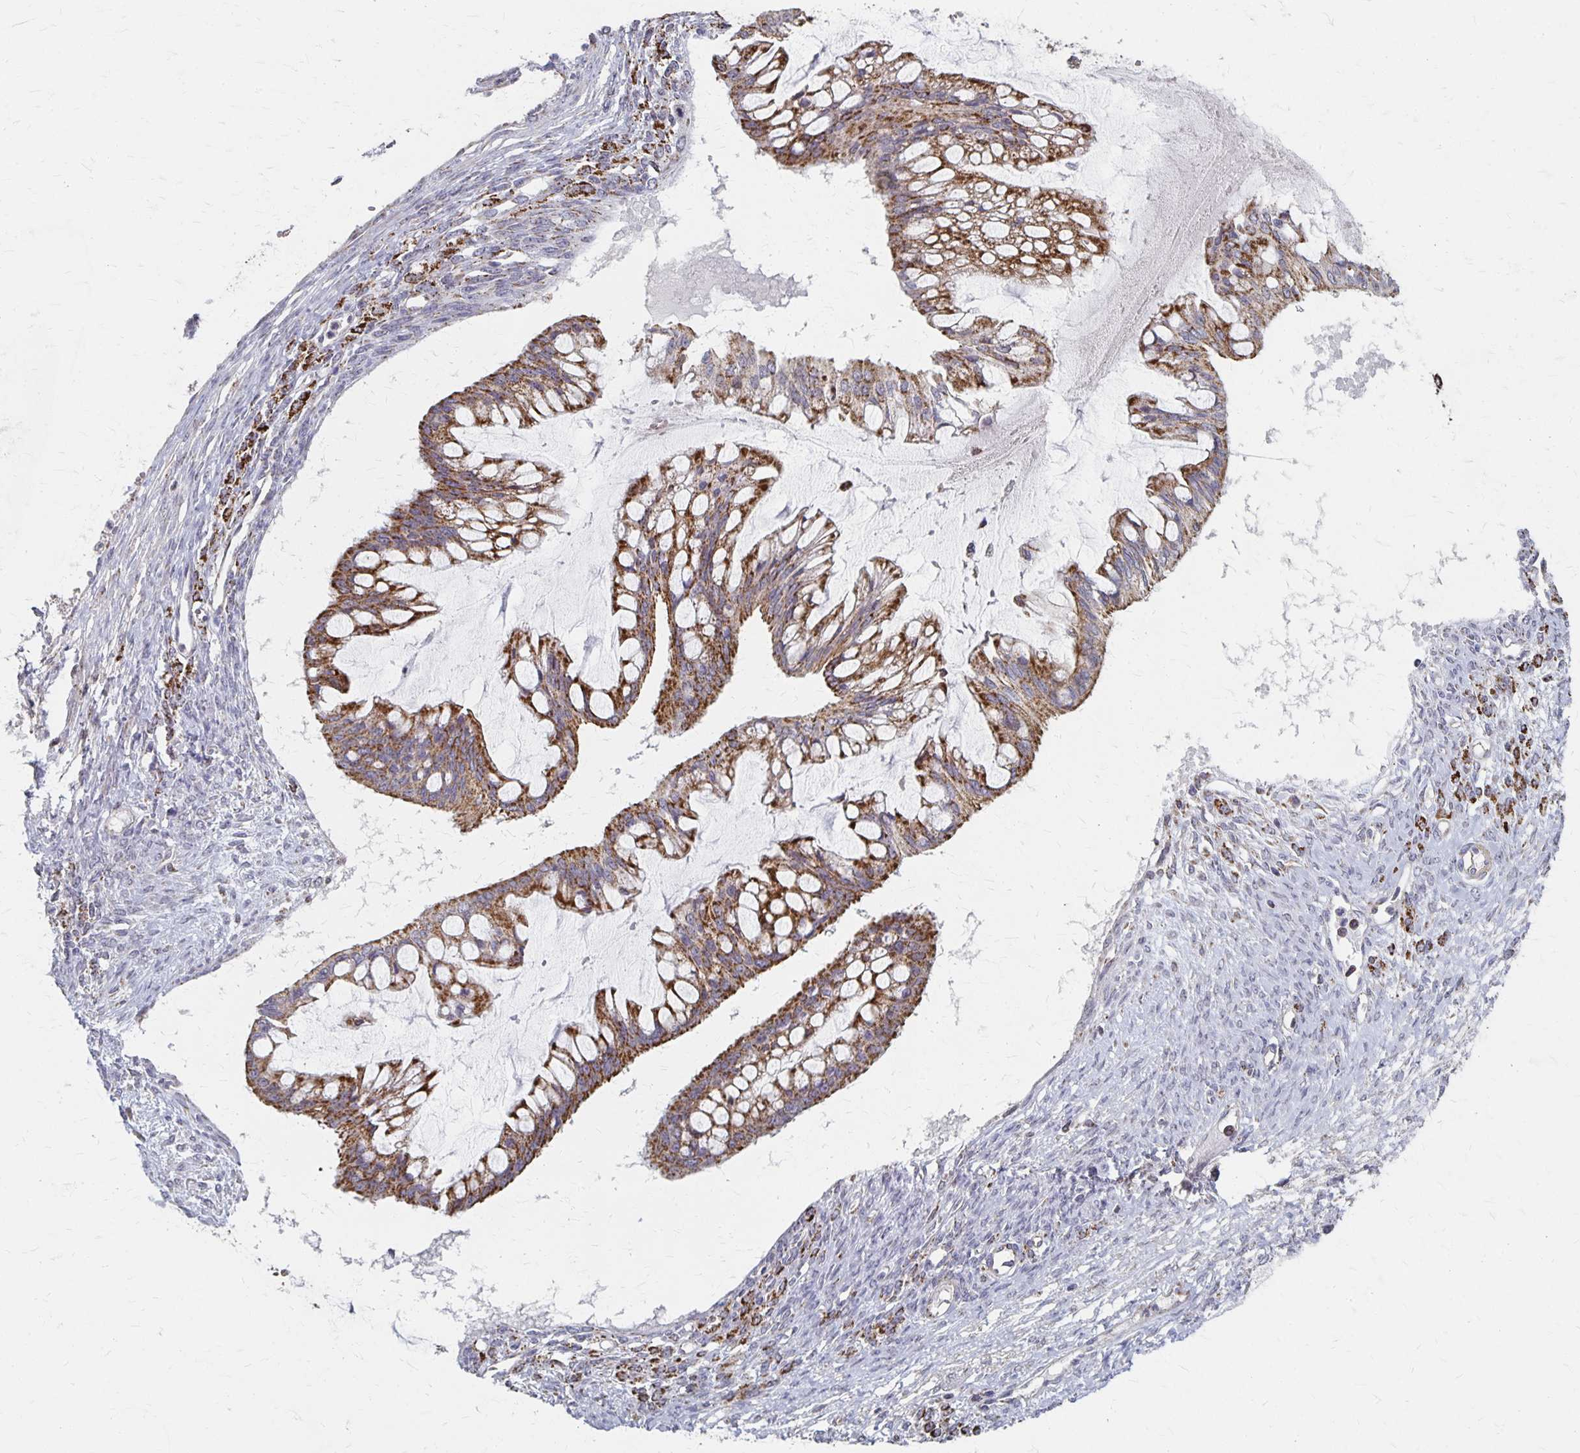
{"staining": {"intensity": "moderate", "quantity": ">75%", "location": "cytoplasmic/membranous"}, "tissue": "ovarian cancer", "cell_type": "Tumor cells", "image_type": "cancer", "snomed": [{"axis": "morphology", "description": "Cystadenocarcinoma, mucinous, NOS"}, {"axis": "topography", "description": "Ovary"}], "caption": "Mucinous cystadenocarcinoma (ovarian) tissue shows moderate cytoplasmic/membranous expression in about >75% of tumor cells", "gene": "DYRK4", "patient": {"sex": "female", "age": 73}}